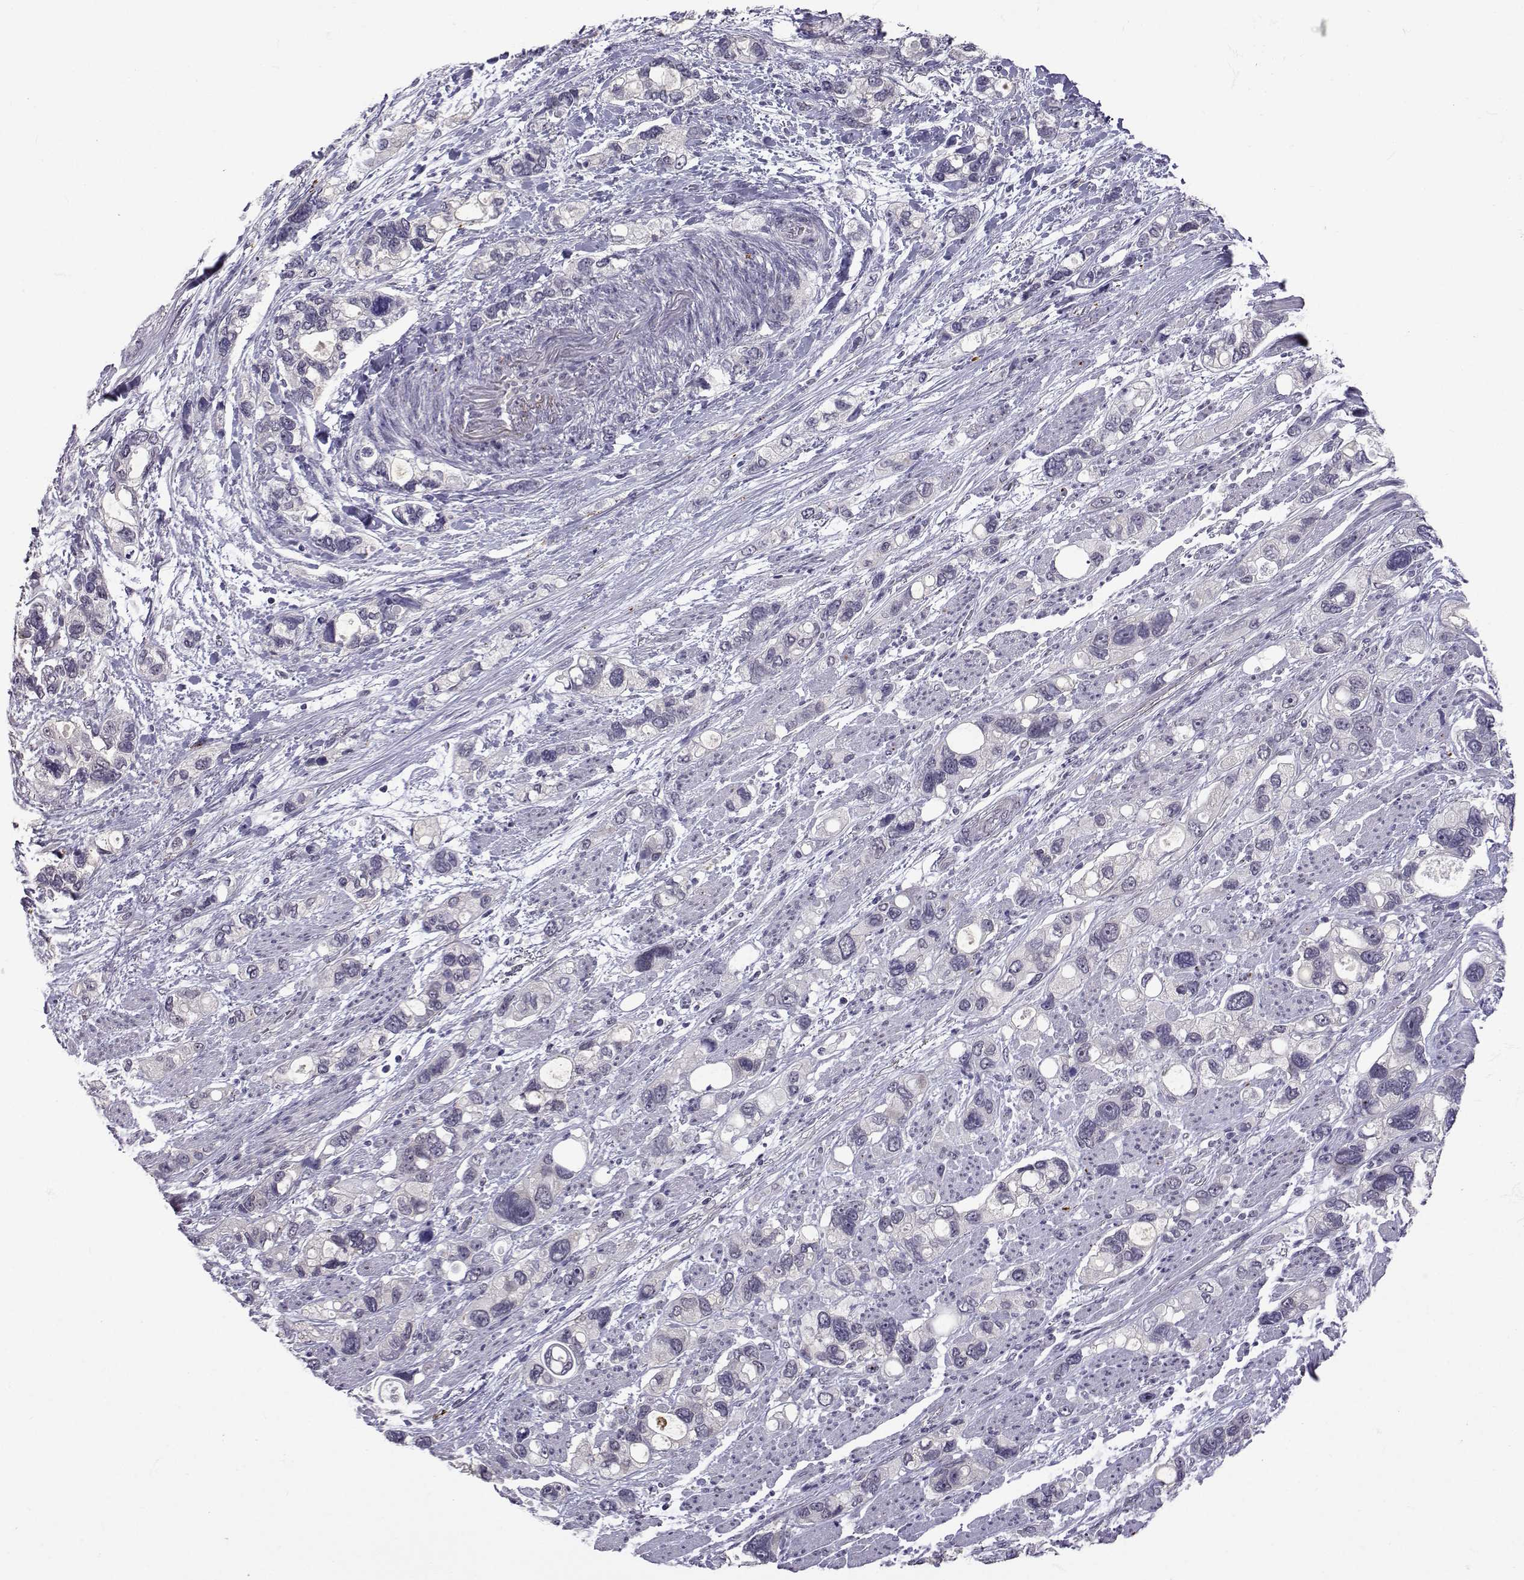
{"staining": {"intensity": "negative", "quantity": "none", "location": "none"}, "tissue": "stomach cancer", "cell_type": "Tumor cells", "image_type": "cancer", "snomed": [{"axis": "morphology", "description": "Adenocarcinoma, NOS"}, {"axis": "topography", "description": "Stomach, upper"}], "caption": "A micrograph of human stomach cancer (adenocarcinoma) is negative for staining in tumor cells.", "gene": "SLC6A3", "patient": {"sex": "female", "age": 81}}